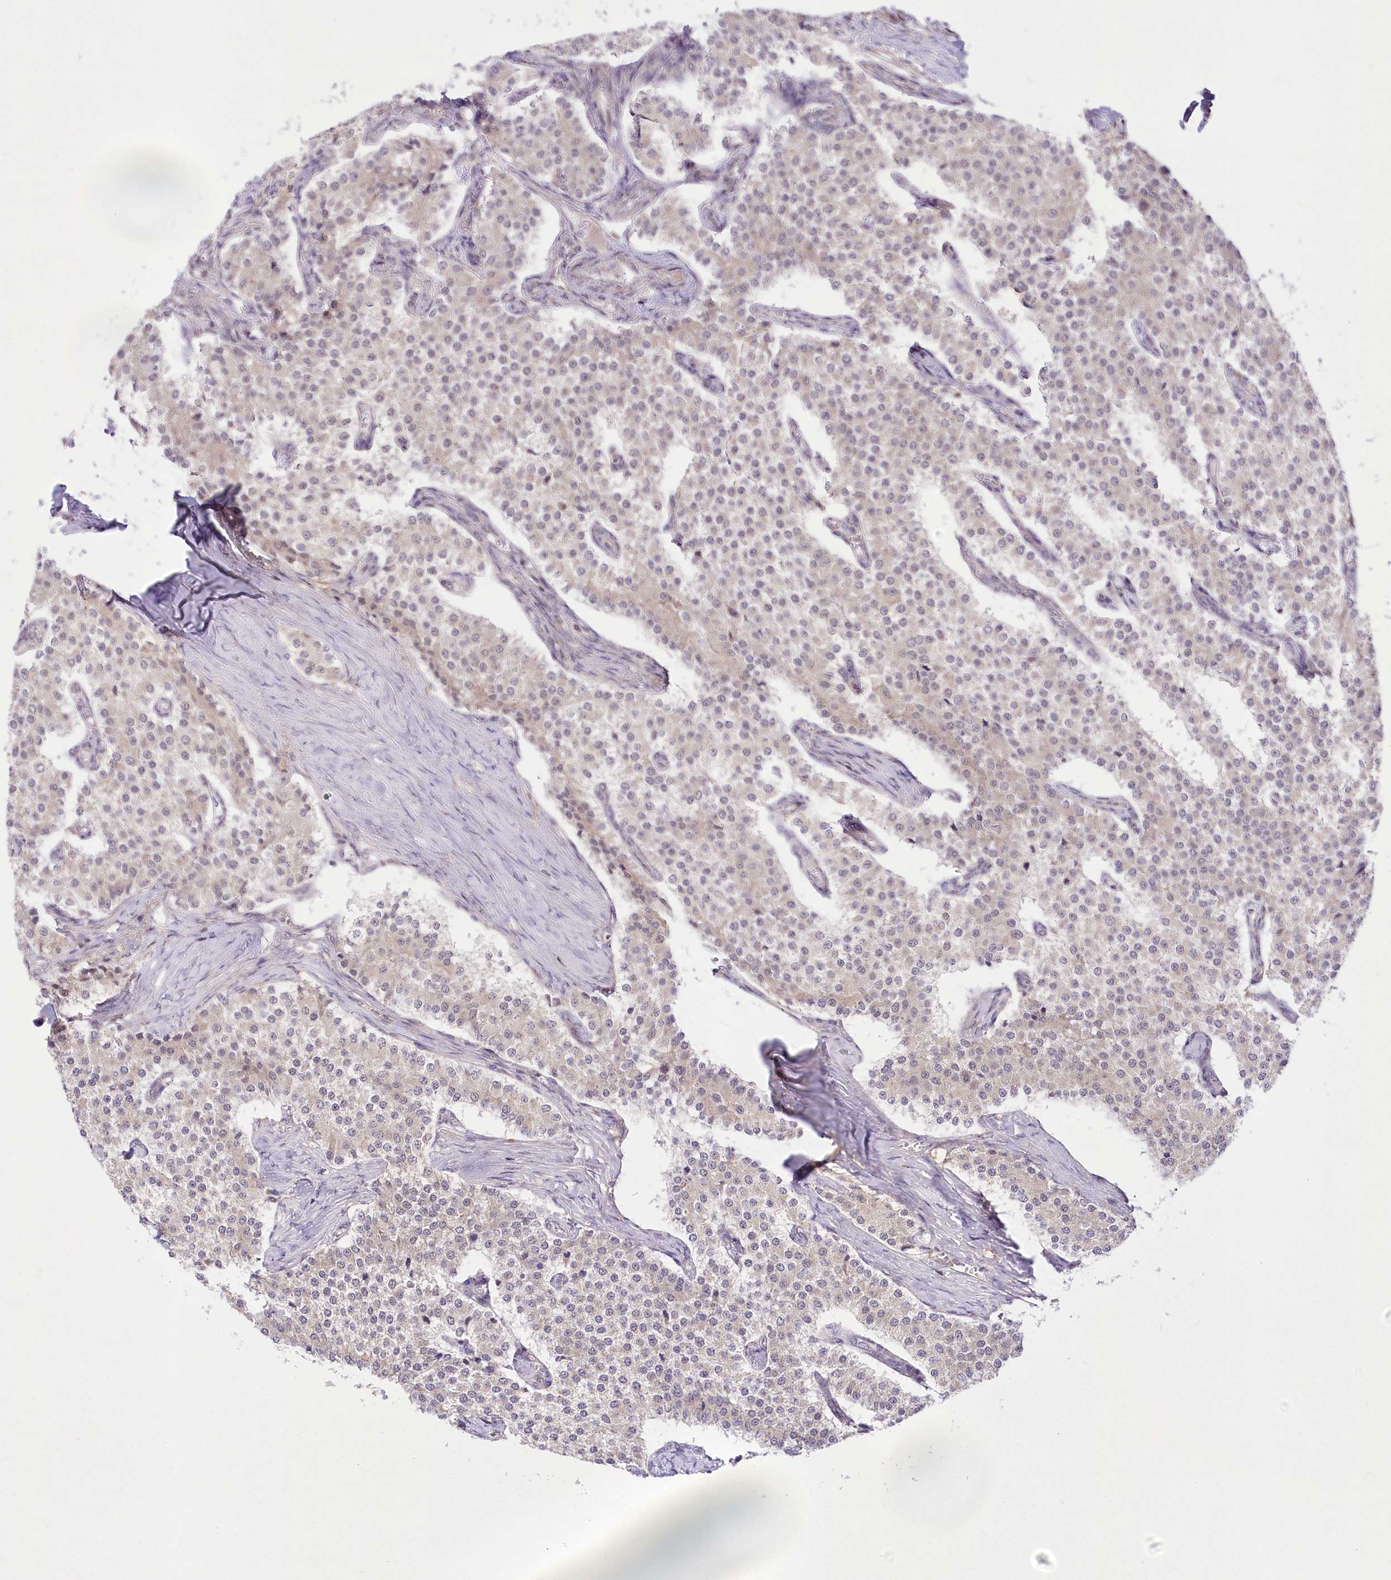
{"staining": {"intensity": "weak", "quantity": "<25%", "location": "nuclear"}, "tissue": "carcinoid", "cell_type": "Tumor cells", "image_type": "cancer", "snomed": [{"axis": "morphology", "description": "Carcinoid, malignant, NOS"}, {"axis": "topography", "description": "Colon"}], "caption": "Tumor cells are negative for protein expression in human malignant carcinoid. The staining was performed using DAB to visualize the protein expression in brown, while the nuclei were stained in blue with hematoxylin (Magnification: 20x).", "gene": "ZMAT2", "patient": {"sex": "female", "age": 52}}